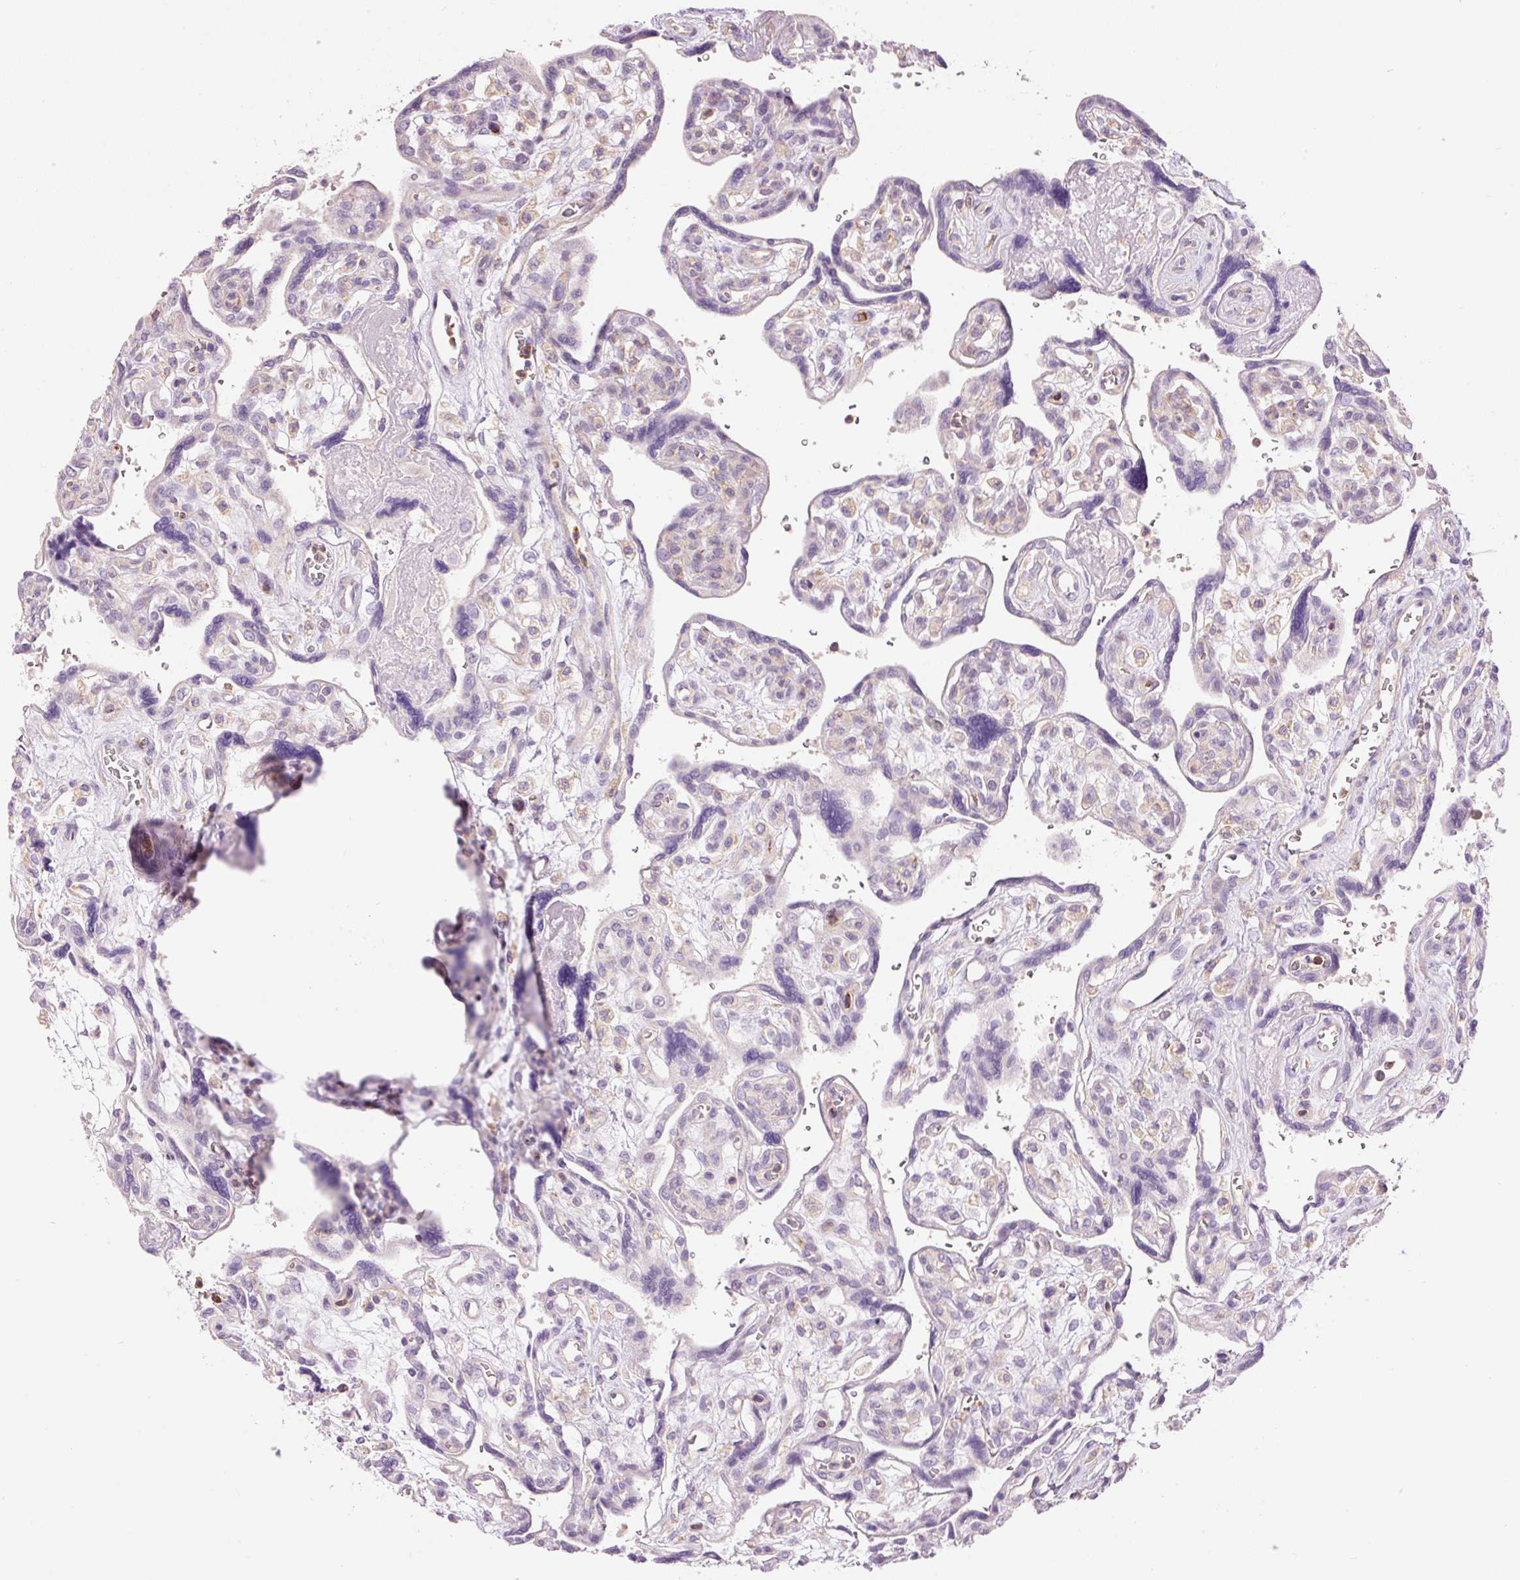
{"staining": {"intensity": "moderate", "quantity": ">75%", "location": "cytoplasmic/membranous"}, "tissue": "placenta", "cell_type": "Decidual cells", "image_type": "normal", "snomed": [{"axis": "morphology", "description": "Normal tissue, NOS"}, {"axis": "topography", "description": "Placenta"}], "caption": "Placenta stained with IHC shows moderate cytoplasmic/membranous staining in about >75% of decidual cells. (DAB (3,3'-diaminobenzidine) = brown stain, brightfield microscopy at high magnification).", "gene": "DOK6", "patient": {"sex": "female", "age": 39}}